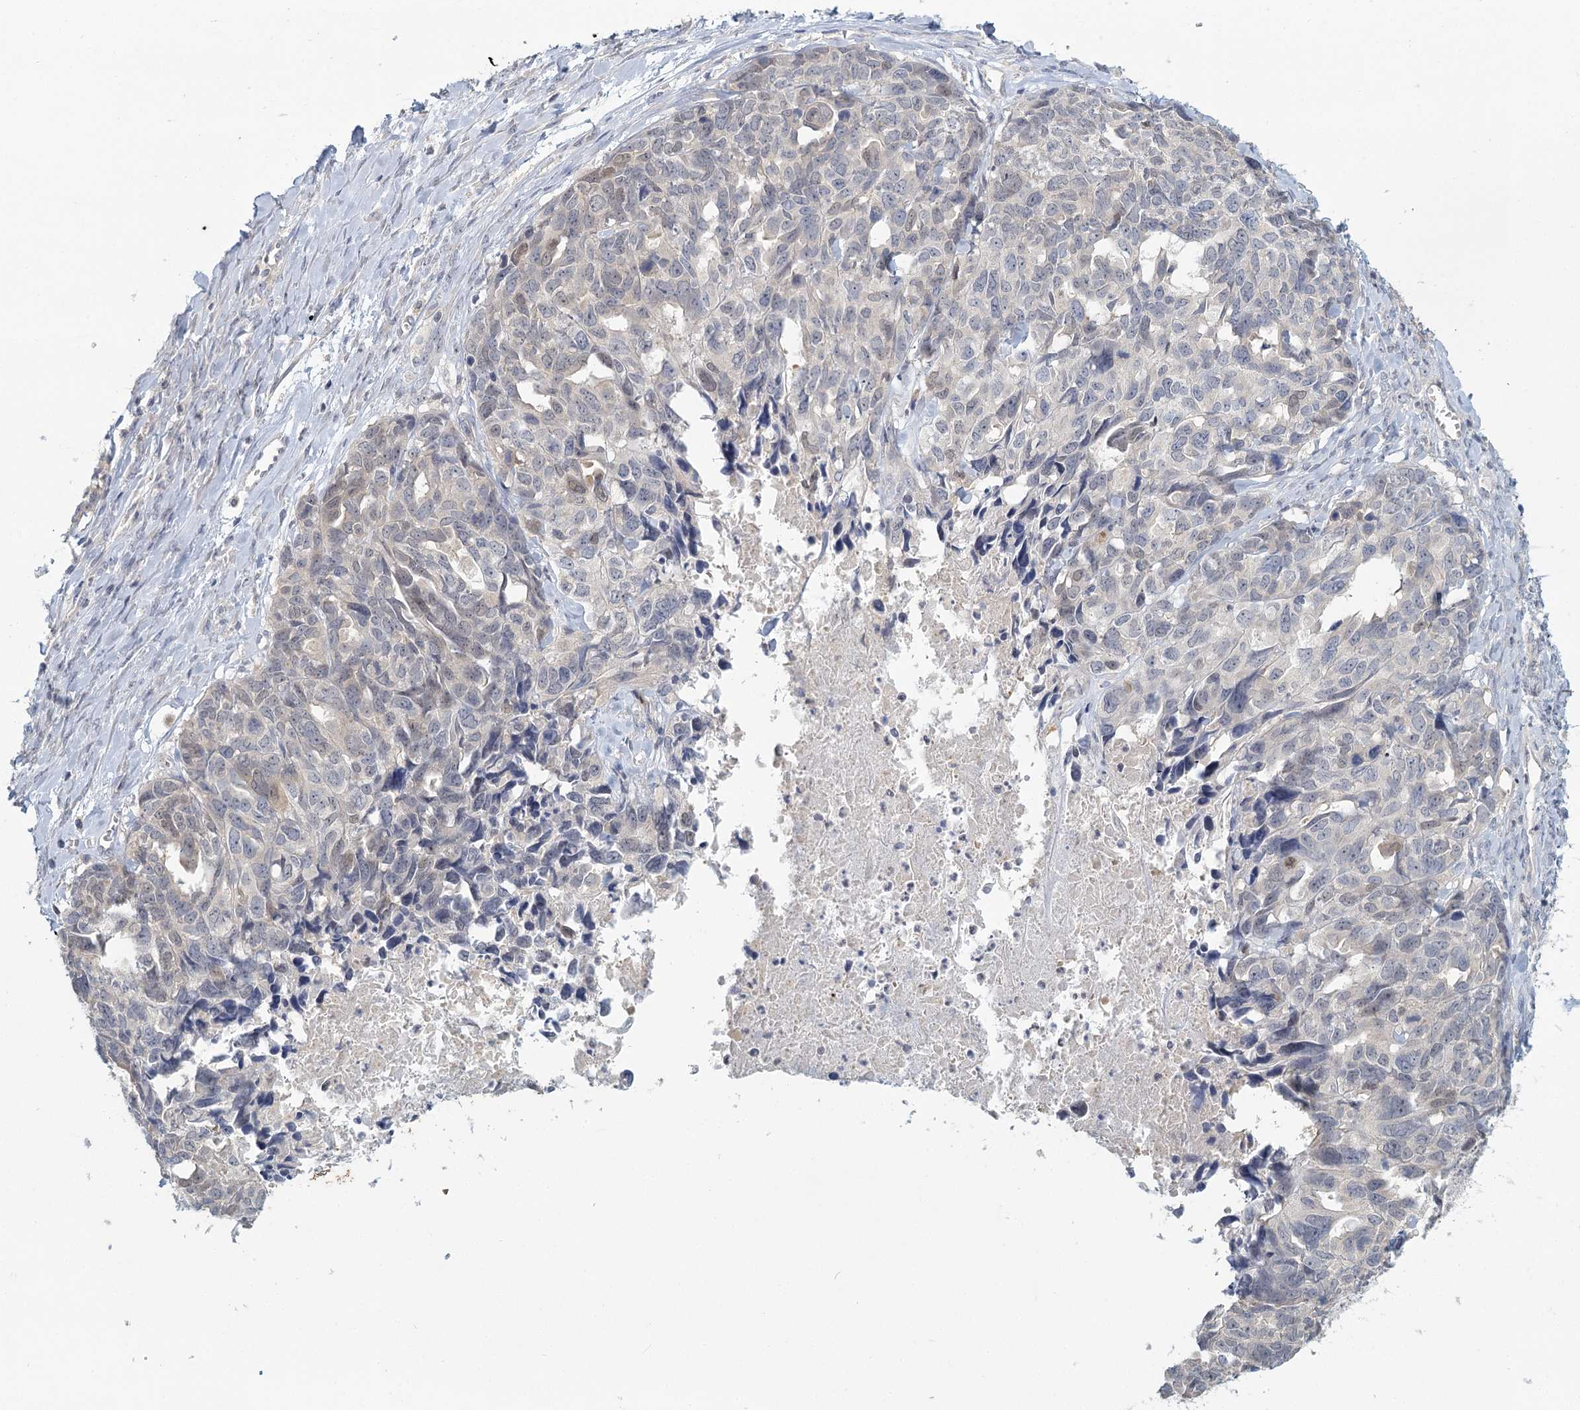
{"staining": {"intensity": "negative", "quantity": "none", "location": "none"}, "tissue": "ovarian cancer", "cell_type": "Tumor cells", "image_type": "cancer", "snomed": [{"axis": "morphology", "description": "Cystadenocarcinoma, serous, NOS"}, {"axis": "topography", "description": "Ovary"}], "caption": "This is an immunohistochemistry (IHC) image of human serous cystadenocarcinoma (ovarian). There is no staining in tumor cells.", "gene": "MYO7B", "patient": {"sex": "female", "age": 79}}